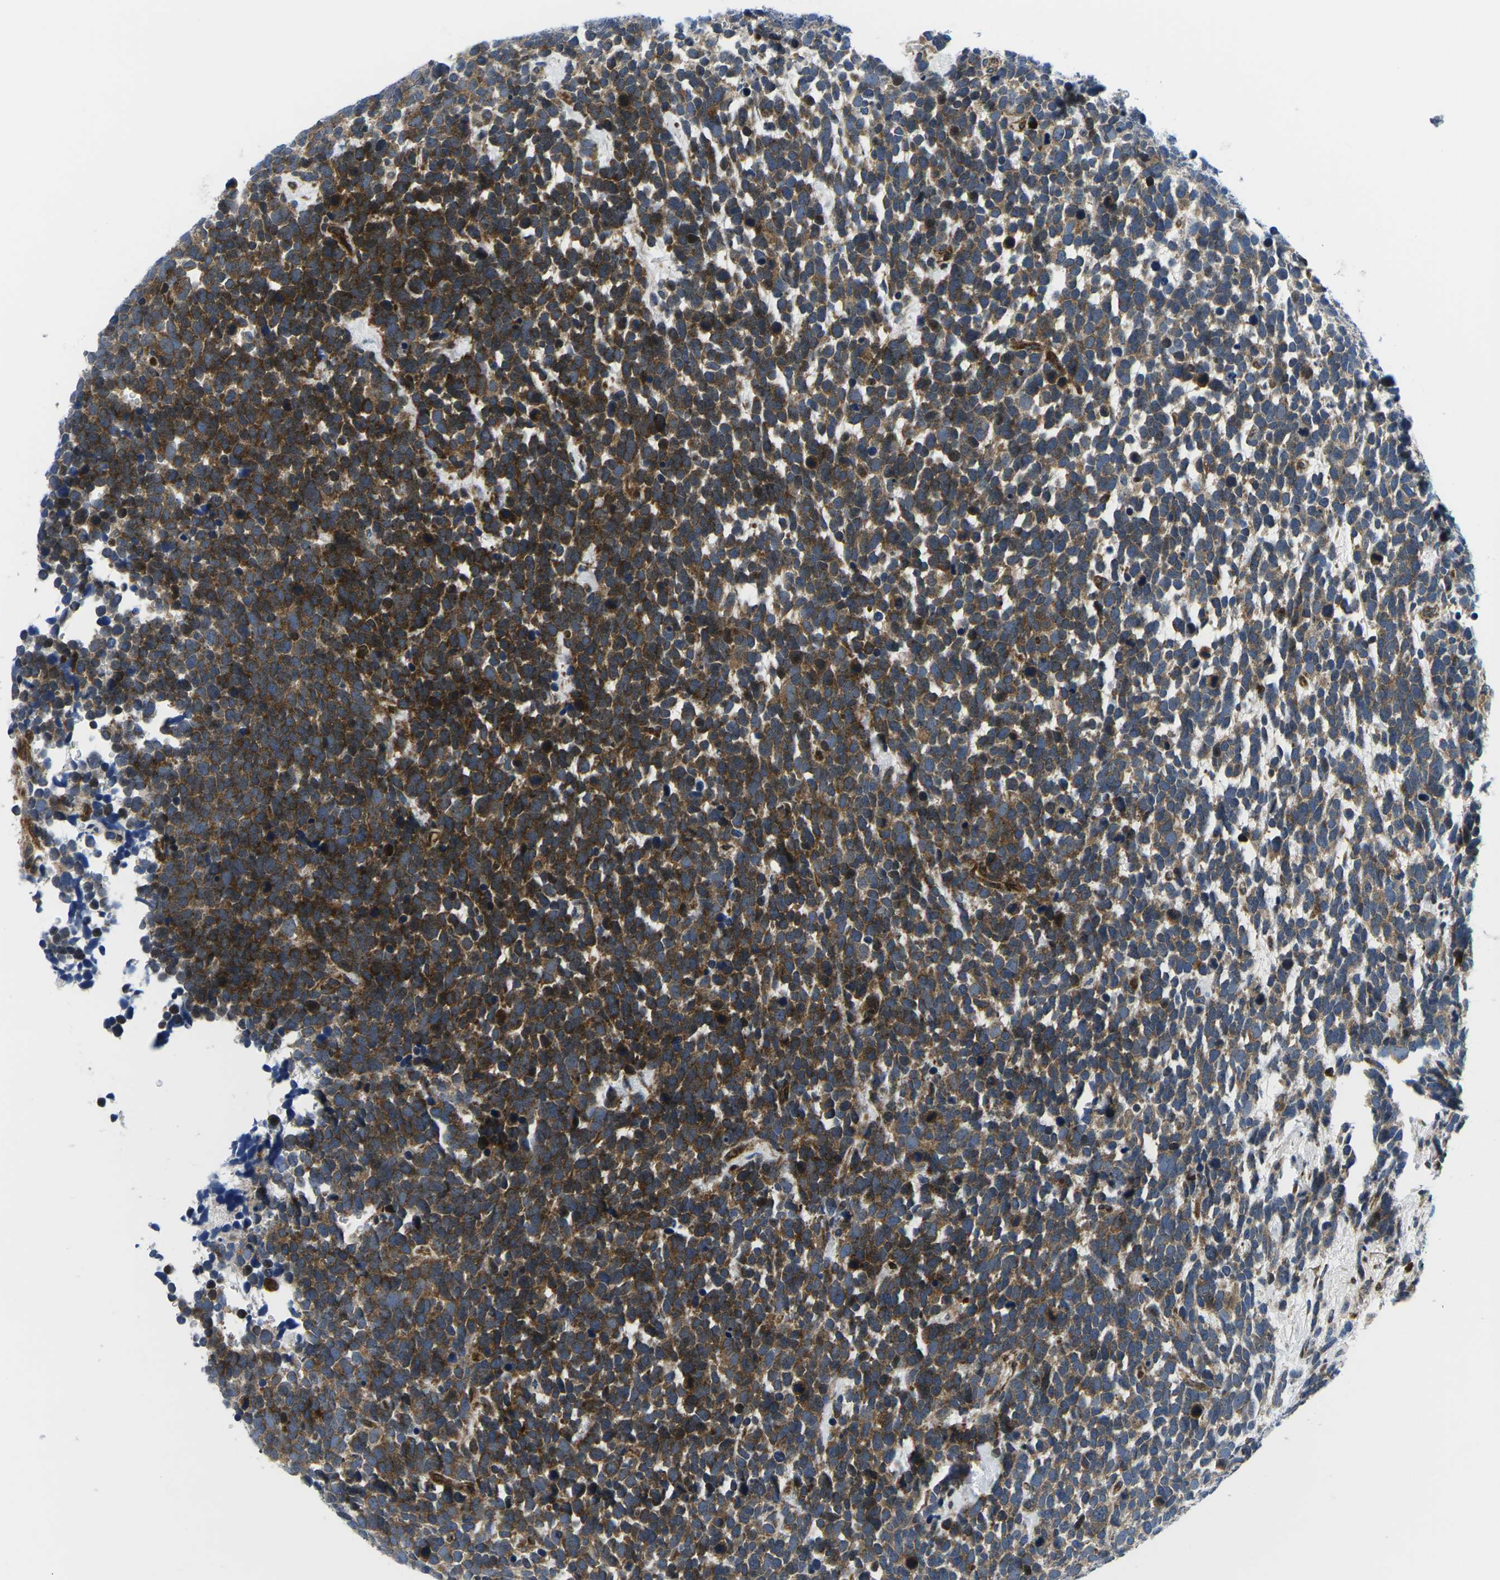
{"staining": {"intensity": "strong", "quantity": "25%-75%", "location": "cytoplasmic/membranous"}, "tissue": "urothelial cancer", "cell_type": "Tumor cells", "image_type": "cancer", "snomed": [{"axis": "morphology", "description": "Urothelial carcinoma, High grade"}, {"axis": "topography", "description": "Urinary bladder"}], "caption": "DAB immunohistochemical staining of high-grade urothelial carcinoma displays strong cytoplasmic/membranous protein expression in about 25%-75% of tumor cells.", "gene": "EIF4E", "patient": {"sex": "female", "age": 82}}